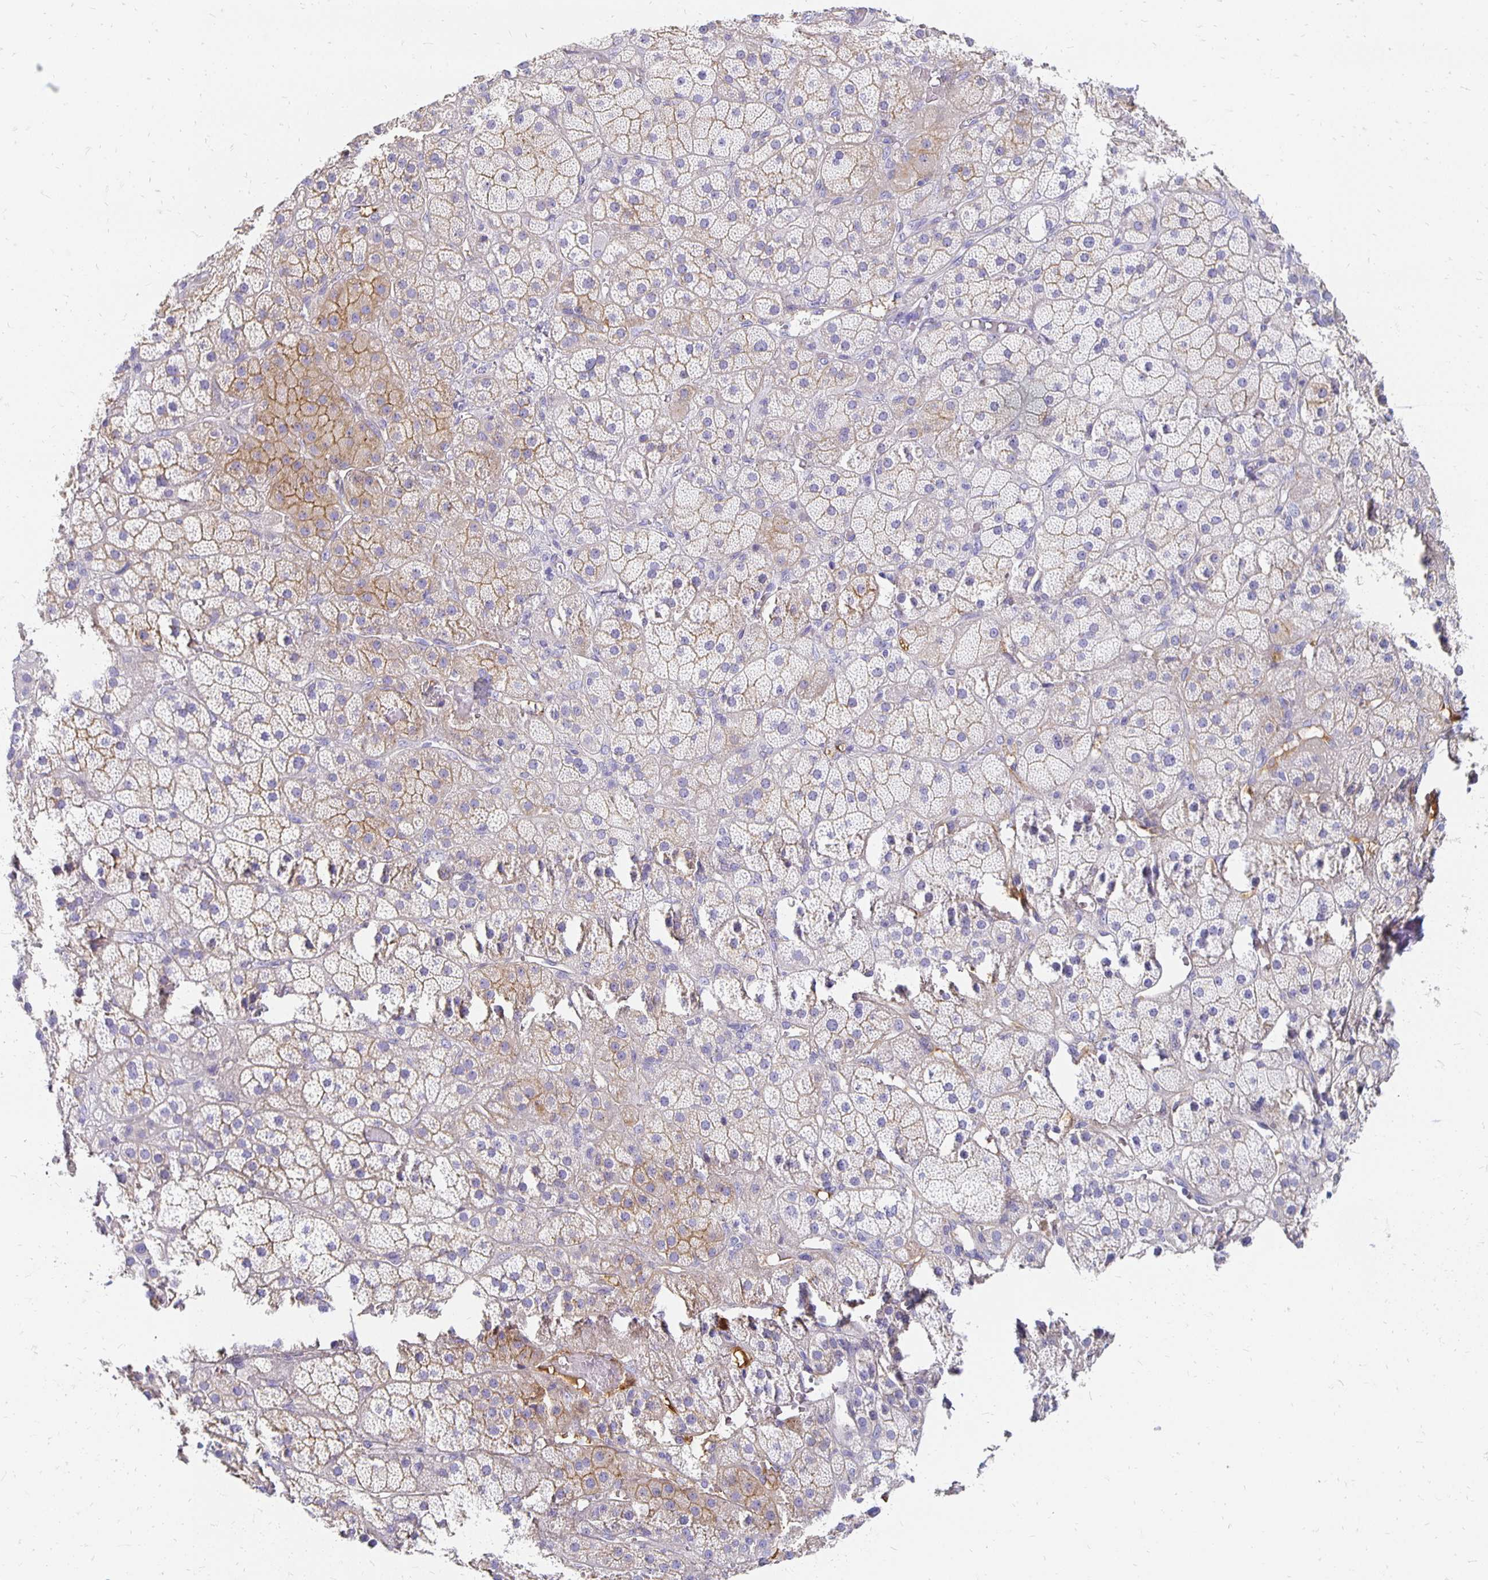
{"staining": {"intensity": "weak", "quantity": "<25%", "location": "cytoplasmic/membranous"}, "tissue": "adrenal gland", "cell_type": "Glandular cells", "image_type": "normal", "snomed": [{"axis": "morphology", "description": "Normal tissue, NOS"}, {"axis": "topography", "description": "Adrenal gland"}], "caption": "Immunohistochemistry image of benign adrenal gland: human adrenal gland stained with DAB (3,3'-diaminobenzidine) displays no significant protein staining in glandular cells.", "gene": "APOB", "patient": {"sex": "male", "age": 57}}